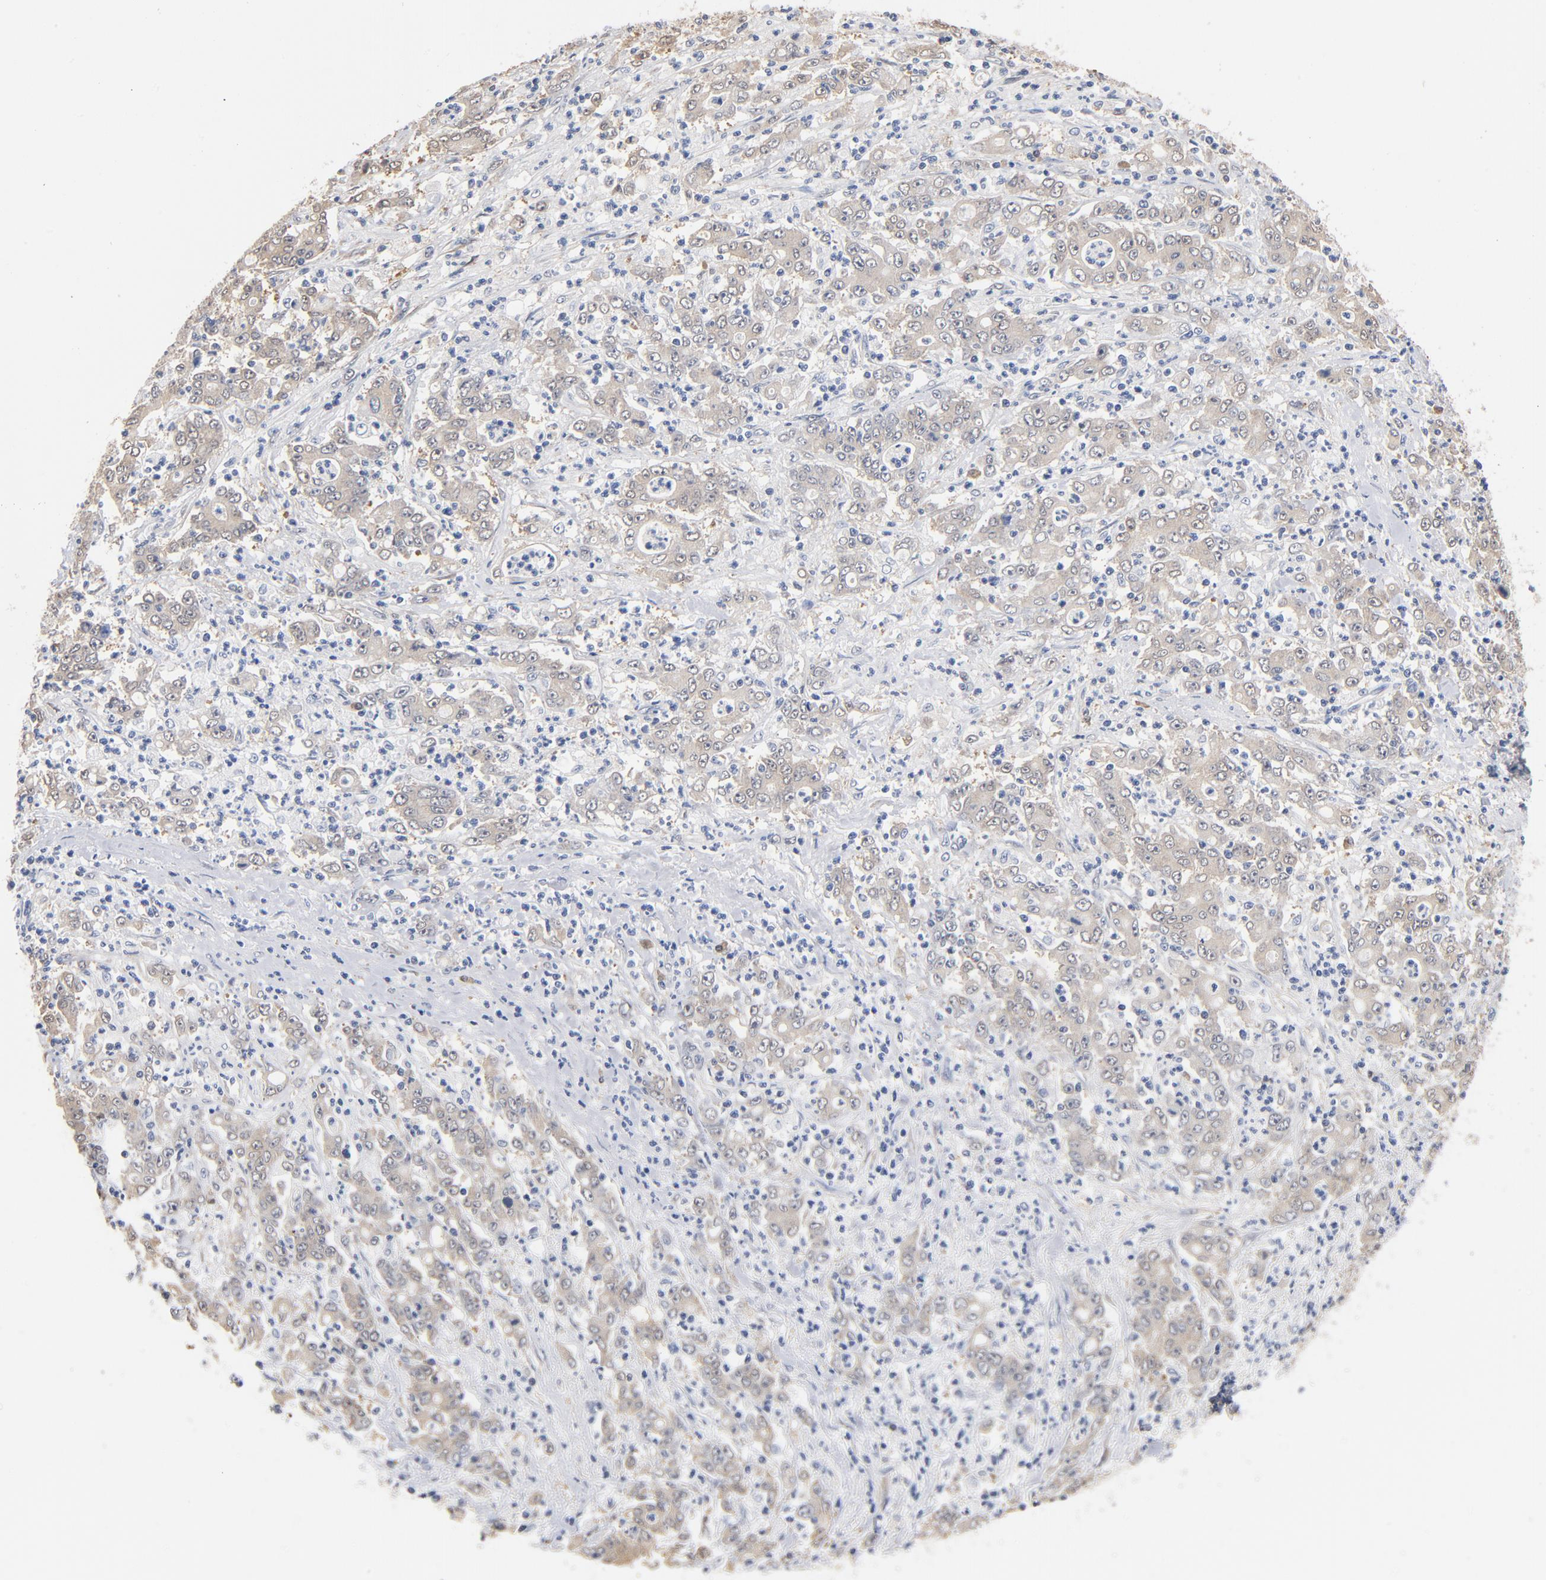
{"staining": {"intensity": "weak", "quantity": "25%-75%", "location": "cytoplasmic/membranous"}, "tissue": "stomach cancer", "cell_type": "Tumor cells", "image_type": "cancer", "snomed": [{"axis": "morphology", "description": "Adenocarcinoma, NOS"}, {"axis": "topography", "description": "Stomach, lower"}], "caption": "Human stomach adenocarcinoma stained for a protein (brown) reveals weak cytoplasmic/membranous positive staining in about 25%-75% of tumor cells.", "gene": "MIF", "patient": {"sex": "female", "age": 71}}